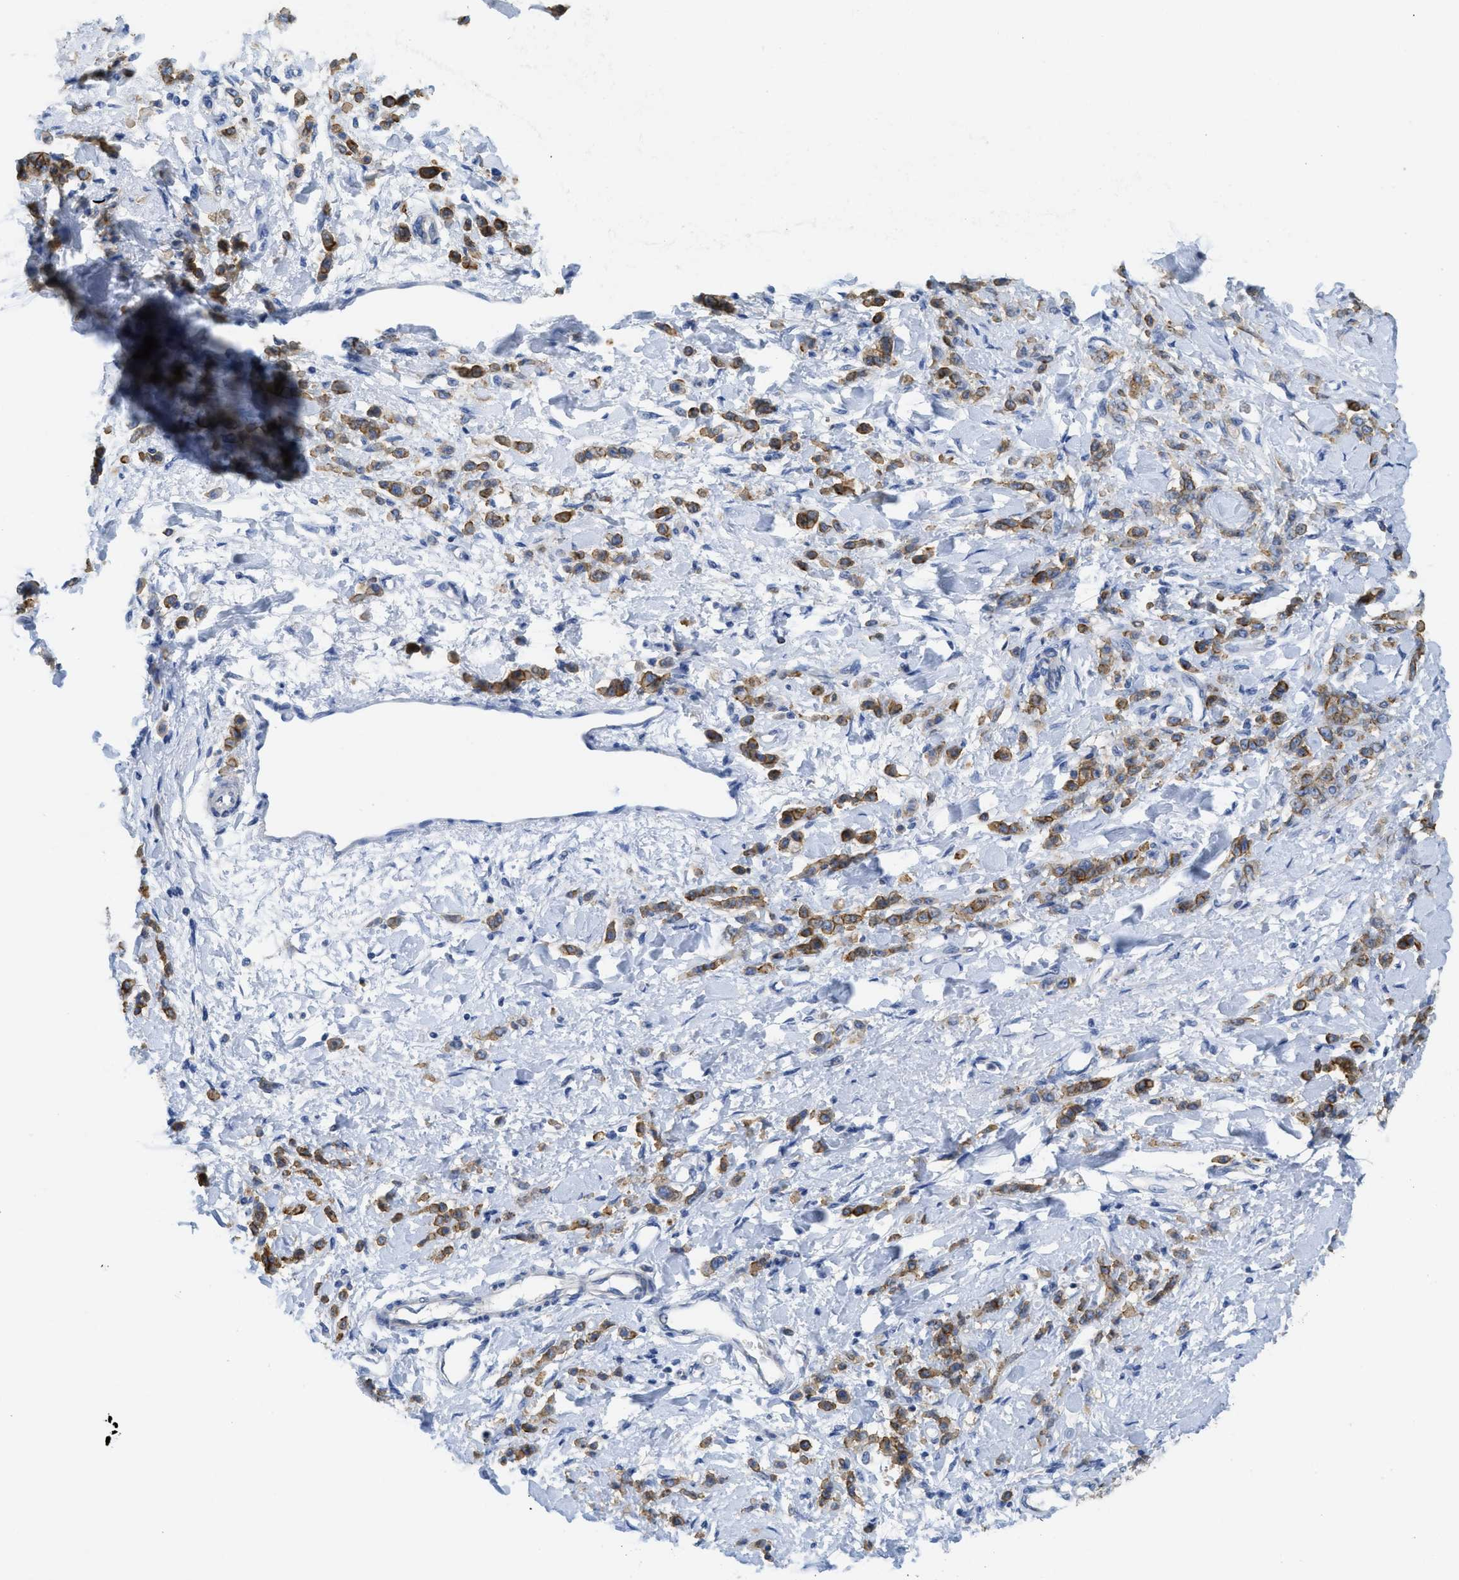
{"staining": {"intensity": "moderate", "quantity": ">75%", "location": "cytoplasmic/membranous"}, "tissue": "stomach cancer", "cell_type": "Tumor cells", "image_type": "cancer", "snomed": [{"axis": "morphology", "description": "Normal tissue, NOS"}, {"axis": "morphology", "description": "Adenocarcinoma, NOS"}, {"axis": "topography", "description": "Stomach"}], "caption": "Stomach adenocarcinoma stained with a brown dye exhibits moderate cytoplasmic/membranous positive positivity in approximately >75% of tumor cells.", "gene": "CNNM4", "patient": {"sex": "male", "age": 82}}